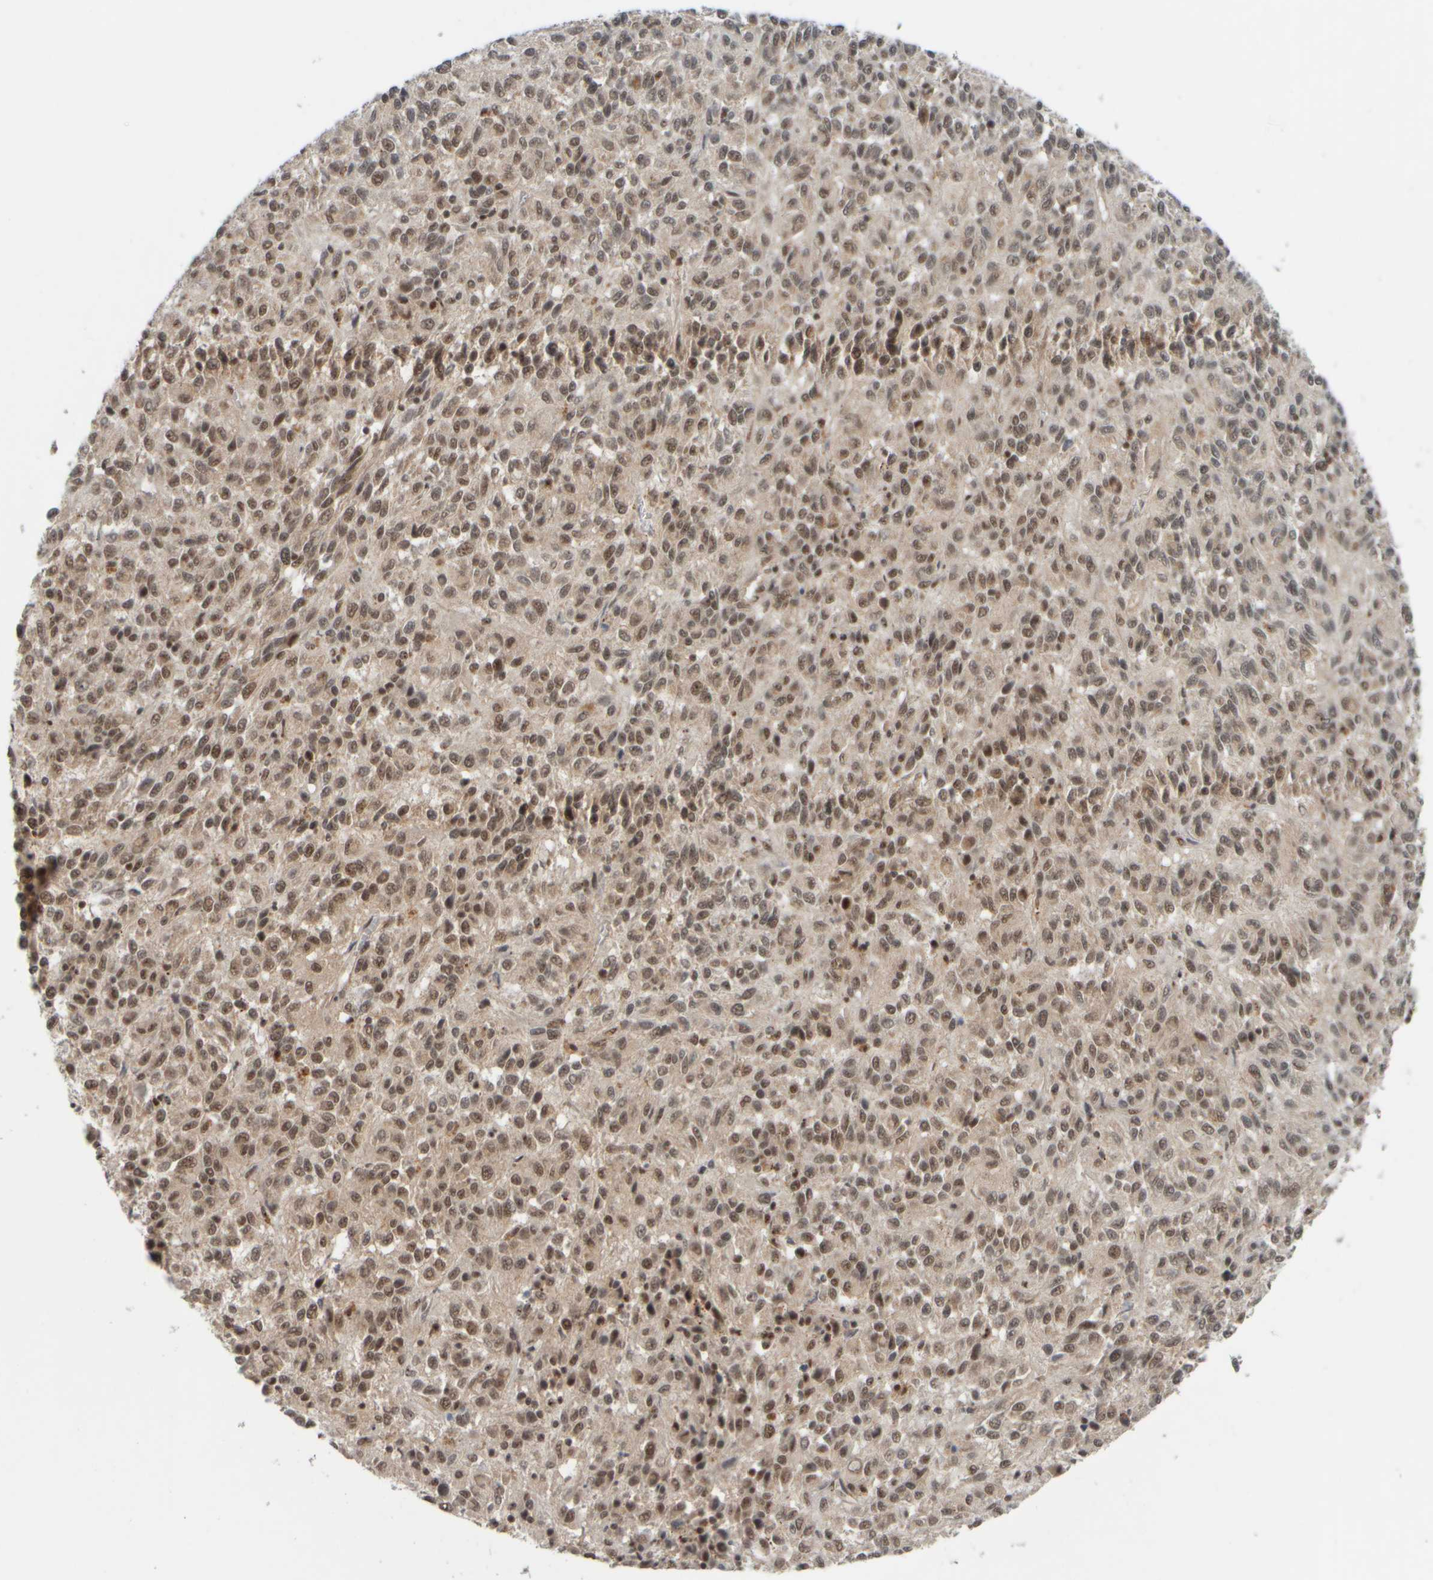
{"staining": {"intensity": "weak", "quantity": ">75%", "location": "nuclear"}, "tissue": "melanoma", "cell_type": "Tumor cells", "image_type": "cancer", "snomed": [{"axis": "morphology", "description": "Malignant melanoma, Metastatic site"}, {"axis": "topography", "description": "Lung"}], "caption": "Immunohistochemical staining of human malignant melanoma (metastatic site) displays low levels of weak nuclear protein positivity in about >75% of tumor cells.", "gene": "SYNRG", "patient": {"sex": "male", "age": 64}}